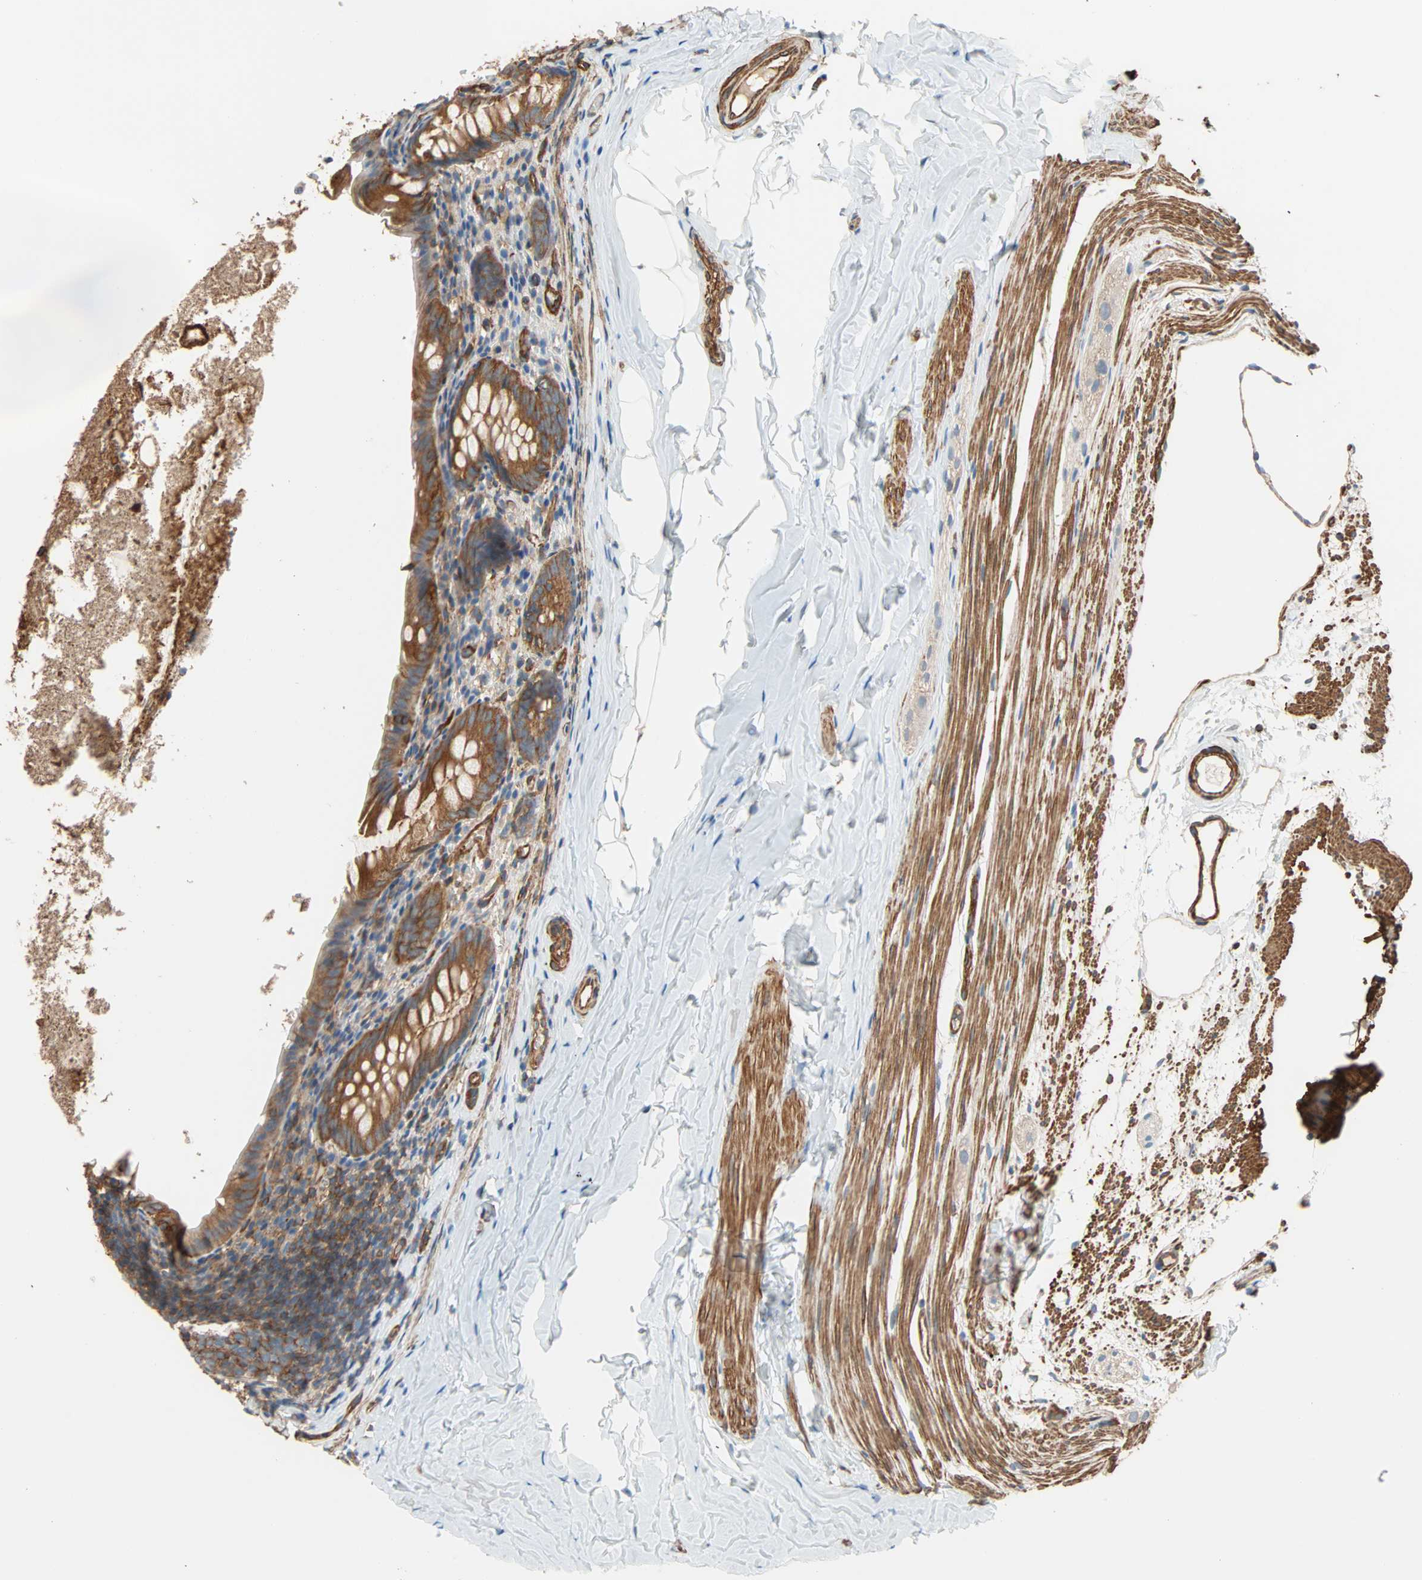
{"staining": {"intensity": "strong", "quantity": ">75%", "location": "cytoplasmic/membranous"}, "tissue": "appendix", "cell_type": "Glandular cells", "image_type": "normal", "snomed": [{"axis": "morphology", "description": "Normal tissue, NOS"}, {"axis": "topography", "description": "Appendix"}], "caption": "Protein staining reveals strong cytoplasmic/membranous positivity in approximately >75% of glandular cells in unremarkable appendix.", "gene": "GALNT10", "patient": {"sex": "female", "age": 10}}